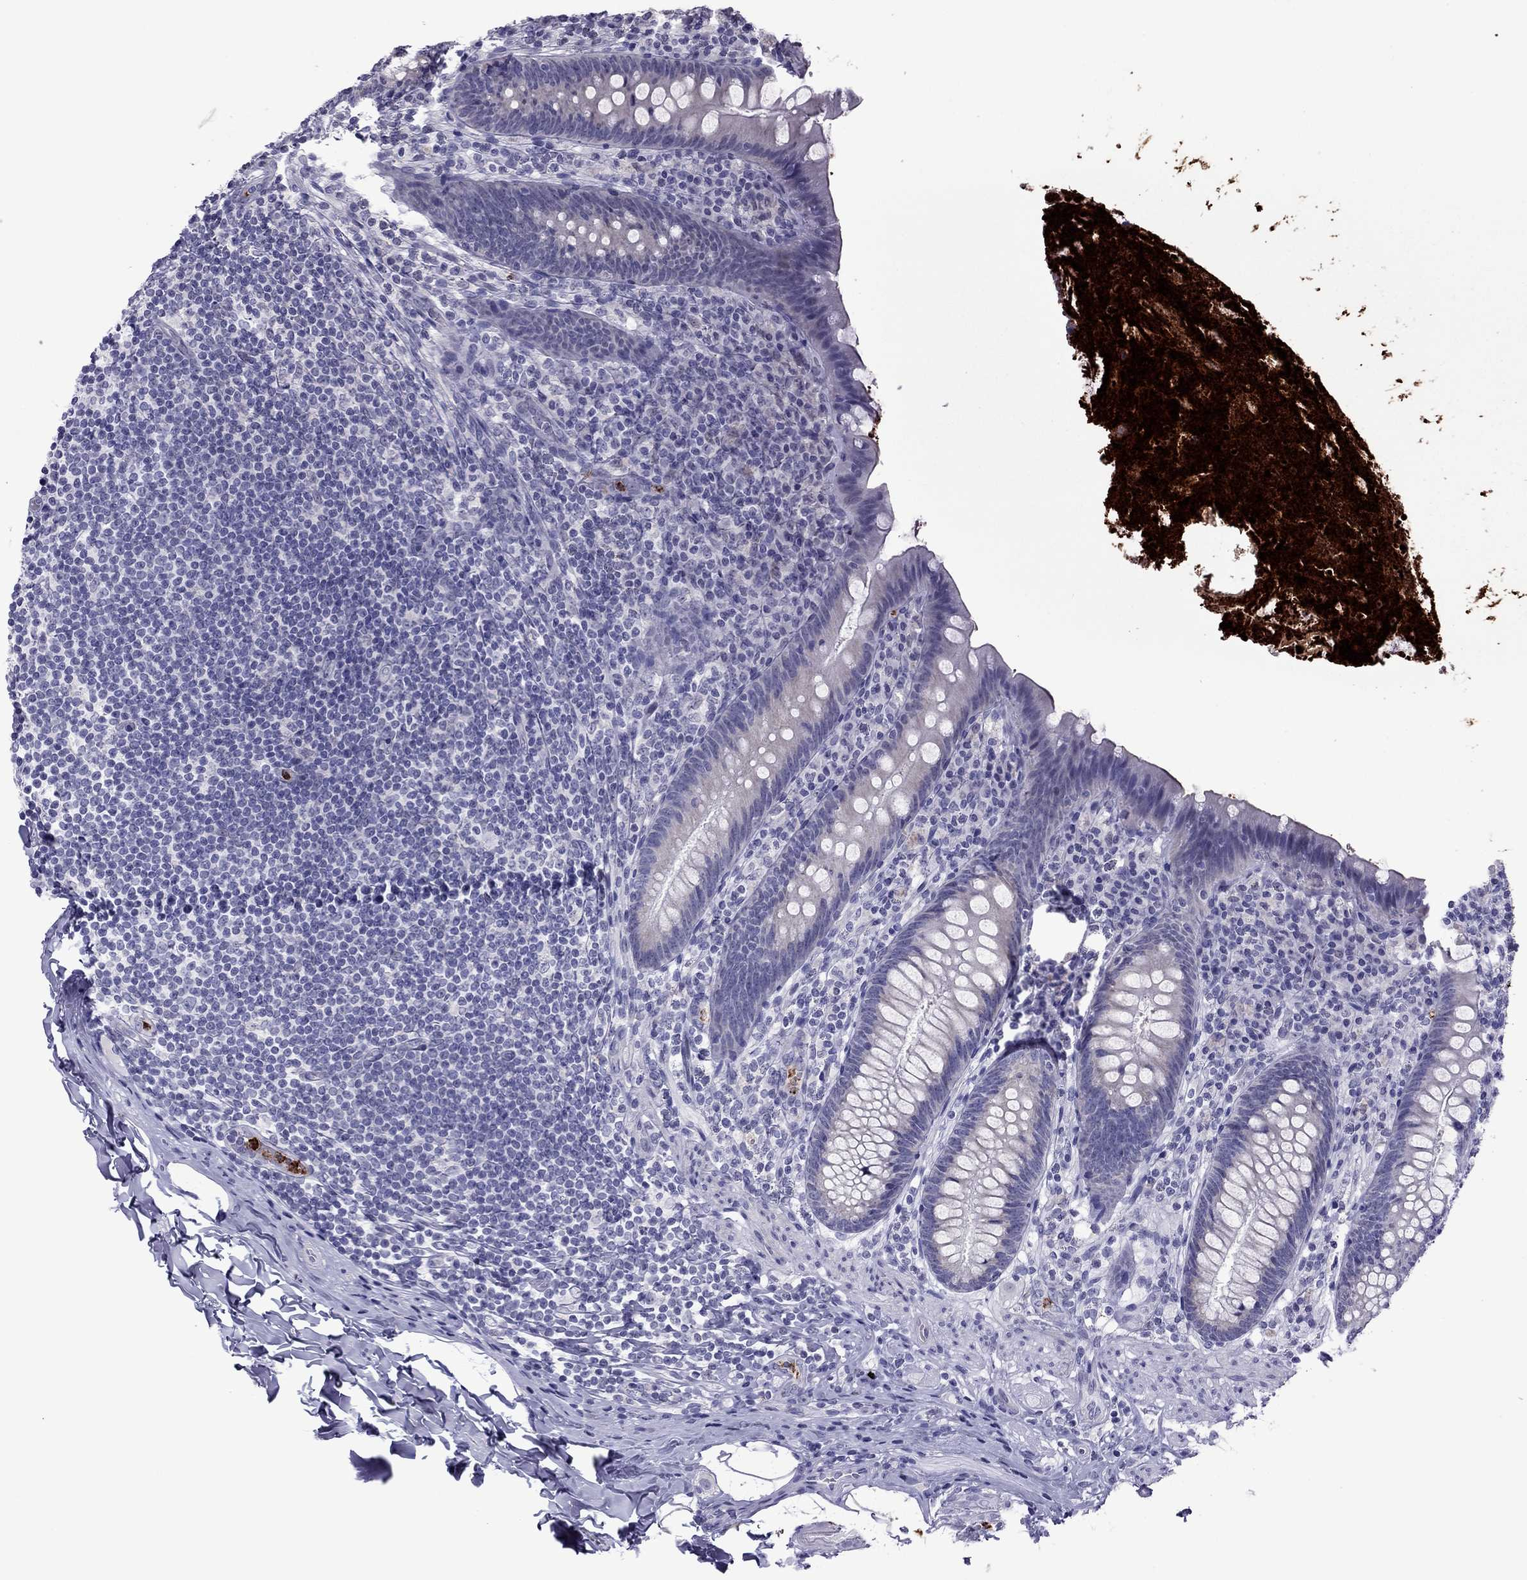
{"staining": {"intensity": "negative", "quantity": "none", "location": "none"}, "tissue": "appendix", "cell_type": "Glandular cells", "image_type": "normal", "snomed": [{"axis": "morphology", "description": "Normal tissue, NOS"}, {"axis": "topography", "description": "Appendix"}], "caption": "Immunohistochemical staining of benign appendix demonstrates no significant staining in glandular cells.", "gene": "CCL27", "patient": {"sex": "male", "age": 47}}